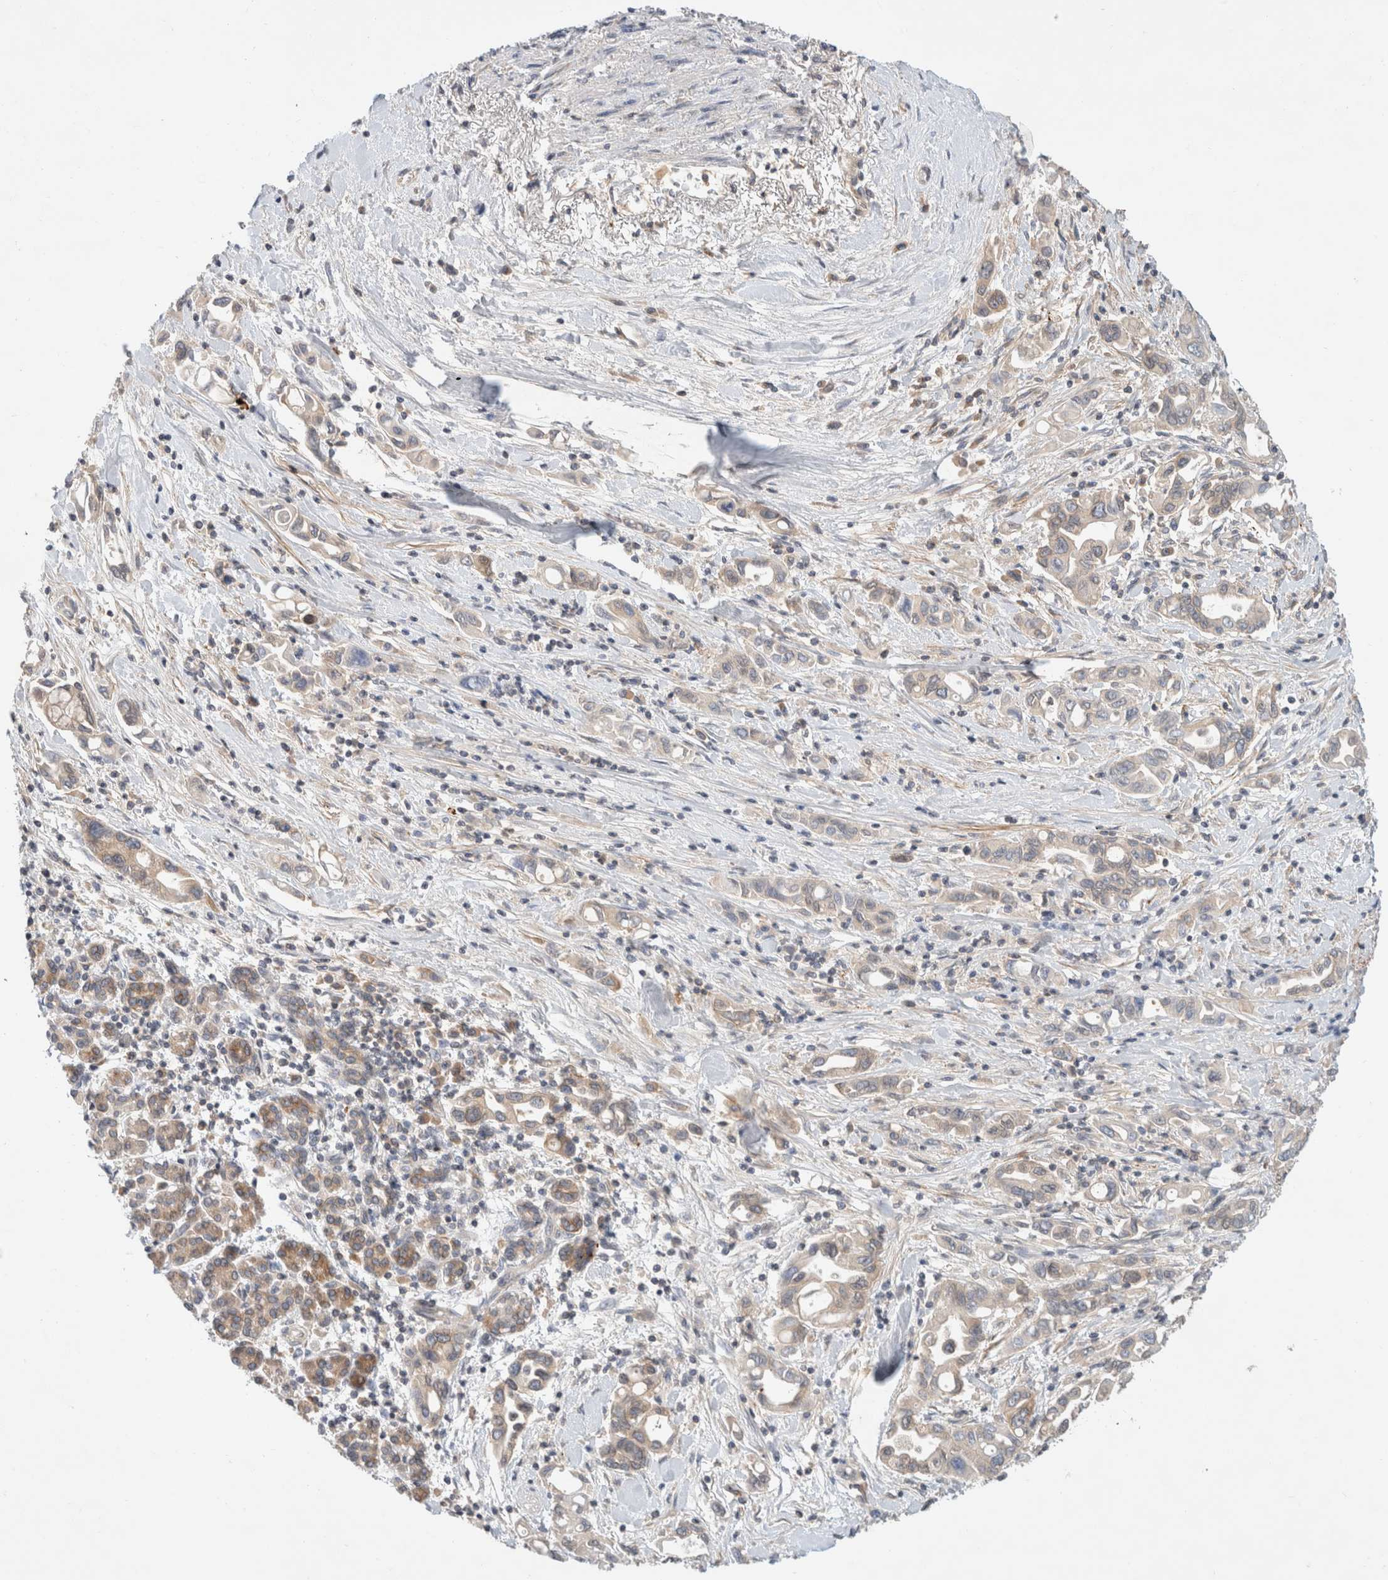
{"staining": {"intensity": "weak", "quantity": ">75%", "location": "cytoplasmic/membranous"}, "tissue": "pancreatic cancer", "cell_type": "Tumor cells", "image_type": "cancer", "snomed": [{"axis": "morphology", "description": "Adenocarcinoma, NOS"}, {"axis": "topography", "description": "Pancreas"}], "caption": "Immunohistochemistry micrograph of adenocarcinoma (pancreatic) stained for a protein (brown), which exhibits low levels of weak cytoplasmic/membranous expression in approximately >75% of tumor cells.", "gene": "MARK3", "patient": {"sex": "female", "age": 57}}